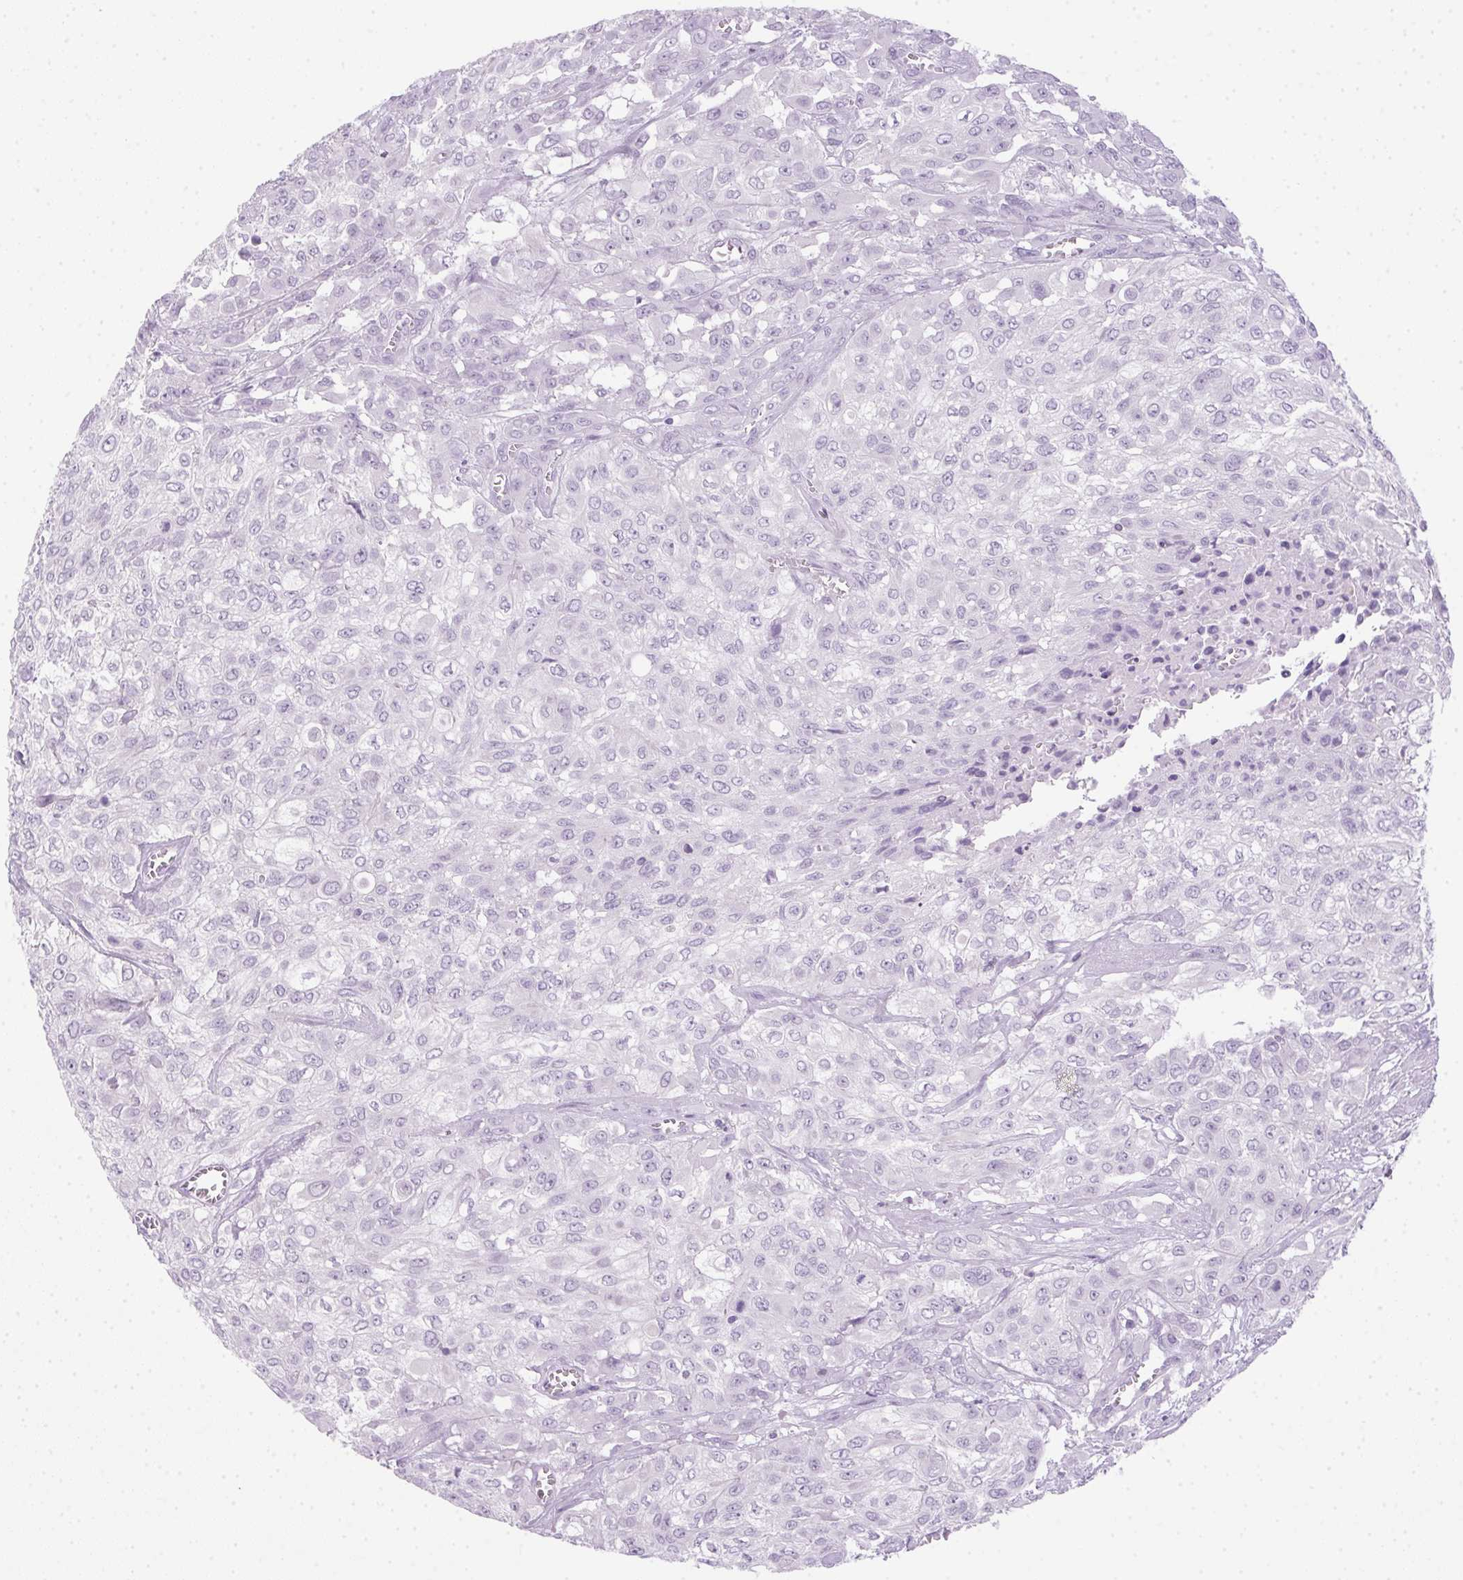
{"staining": {"intensity": "negative", "quantity": "none", "location": "none"}, "tissue": "urothelial cancer", "cell_type": "Tumor cells", "image_type": "cancer", "snomed": [{"axis": "morphology", "description": "Urothelial carcinoma, High grade"}, {"axis": "topography", "description": "Urinary bladder"}], "caption": "The IHC histopathology image has no significant expression in tumor cells of urothelial cancer tissue.", "gene": "POPDC2", "patient": {"sex": "male", "age": 57}}